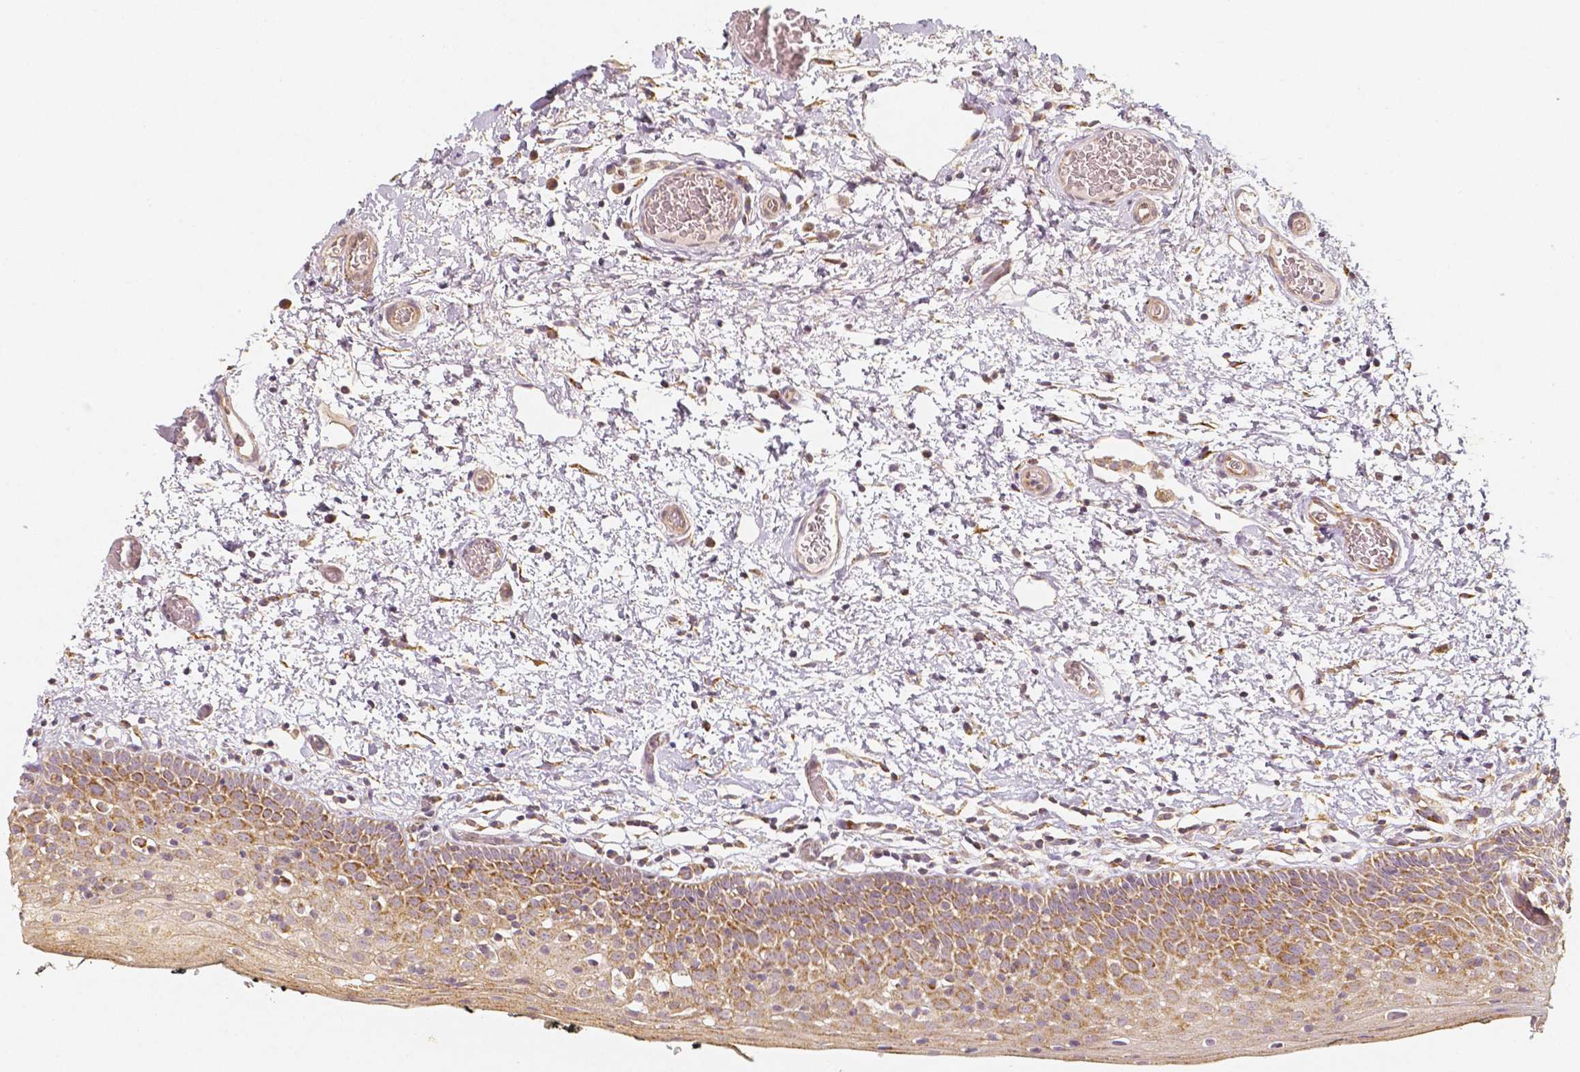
{"staining": {"intensity": "moderate", "quantity": "25%-75%", "location": "cytoplasmic/membranous"}, "tissue": "oral mucosa", "cell_type": "Squamous epithelial cells", "image_type": "normal", "snomed": [{"axis": "morphology", "description": "Normal tissue, NOS"}, {"axis": "morphology", "description": "Squamous cell carcinoma, NOS"}, {"axis": "topography", "description": "Oral tissue"}, {"axis": "topography", "description": "Head-Neck"}], "caption": "This micrograph shows immunohistochemistry staining of unremarkable human oral mucosa, with medium moderate cytoplasmic/membranous positivity in approximately 25%-75% of squamous epithelial cells.", "gene": "PGAM5", "patient": {"sex": "male", "age": 69}}